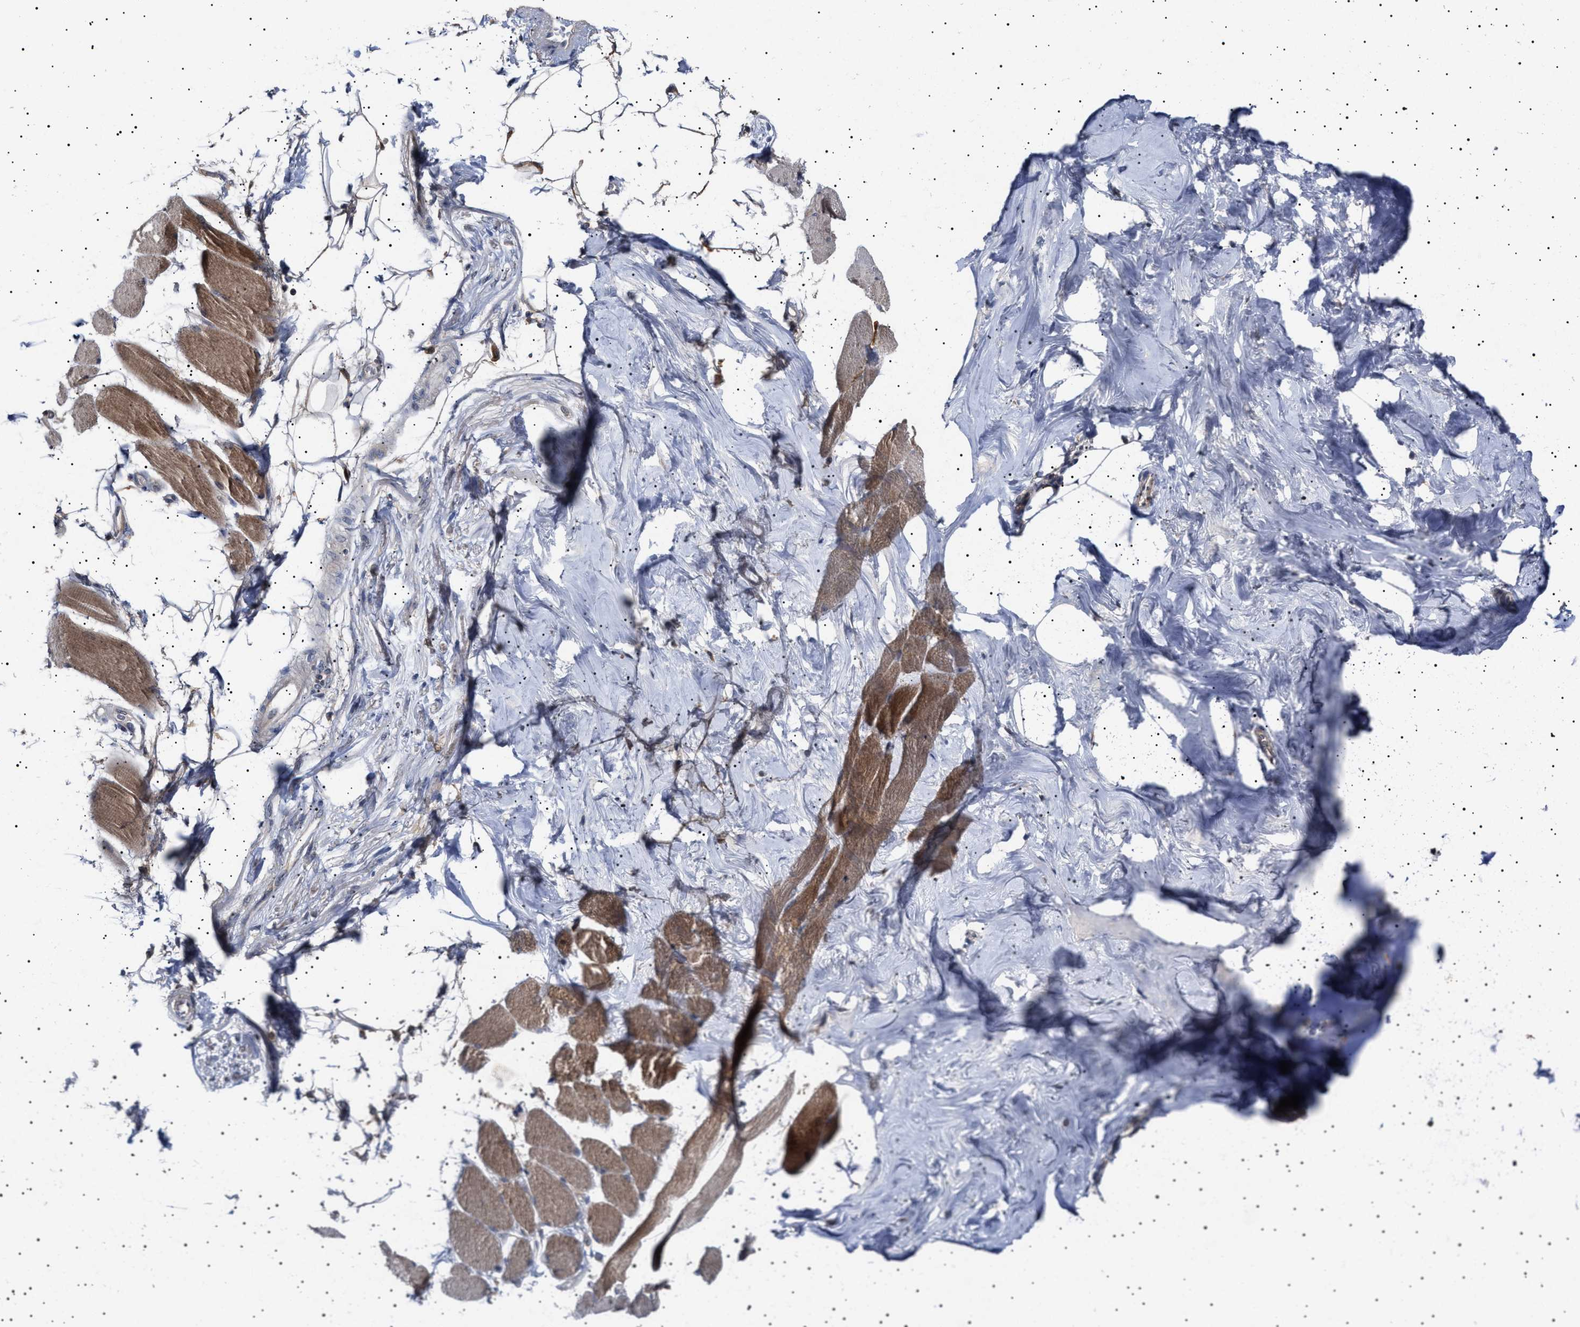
{"staining": {"intensity": "moderate", "quantity": ">75%", "location": "cytoplasmic/membranous"}, "tissue": "skeletal muscle", "cell_type": "Myocytes", "image_type": "normal", "snomed": [{"axis": "morphology", "description": "Normal tissue, NOS"}, {"axis": "topography", "description": "Skeletal muscle"}, {"axis": "topography", "description": "Peripheral nerve tissue"}], "caption": "Immunohistochemistry staining of normal skeletal muscle, which displays medium levels of moderate cytoplasmic/membranous expression in about >75% of myocytes indicating moderate cytoplasmic/membranous protein positivity. The staining was performed using DAB (brown) for protein detection and nuclei were counterstained in hematoxylin (blue).", "gene": "NPLOC4", "patient": {"sex": "female", "age": 84}}